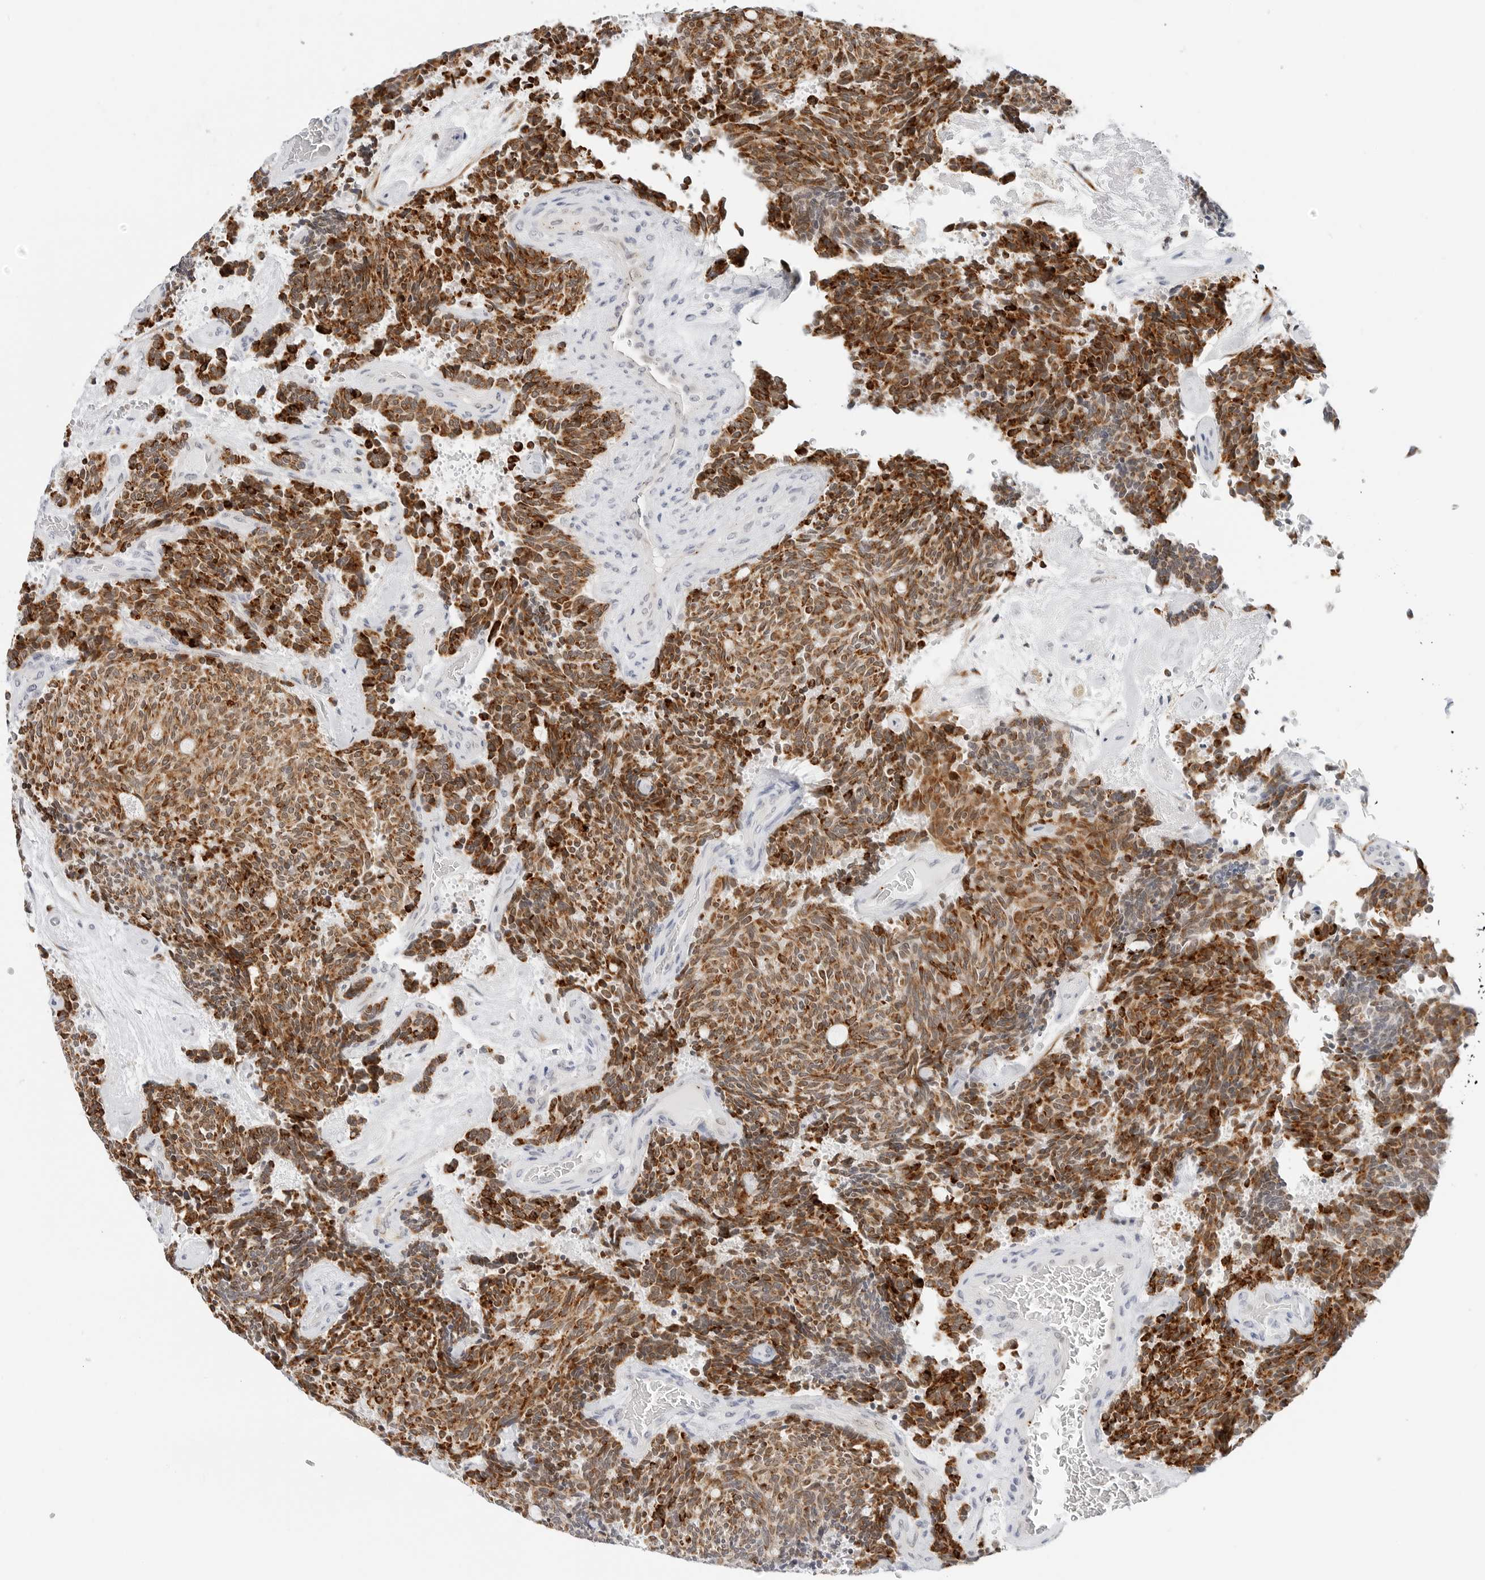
{"staining": {"intensity": "strong", "quantity": ">75%", "location": "cytoplasmic/membranous"}, "tissue": "carcinoid", "cell_type": "Tumor cells", "image_type": "cancer", "snomed": [{"axis": "morphology", "description": "Carcinoid, malignant, NOS"}, {"axis": "topography", "description": "Pancreas"}], "caption": "Immunohistochemistry of carcinoid demonstrates high levels of strong cytoplasmic/membranous expression in approximately >75% of tumor cells.", "gene": "TSEN2", "patient": {"sex": "female", "age": 54}}